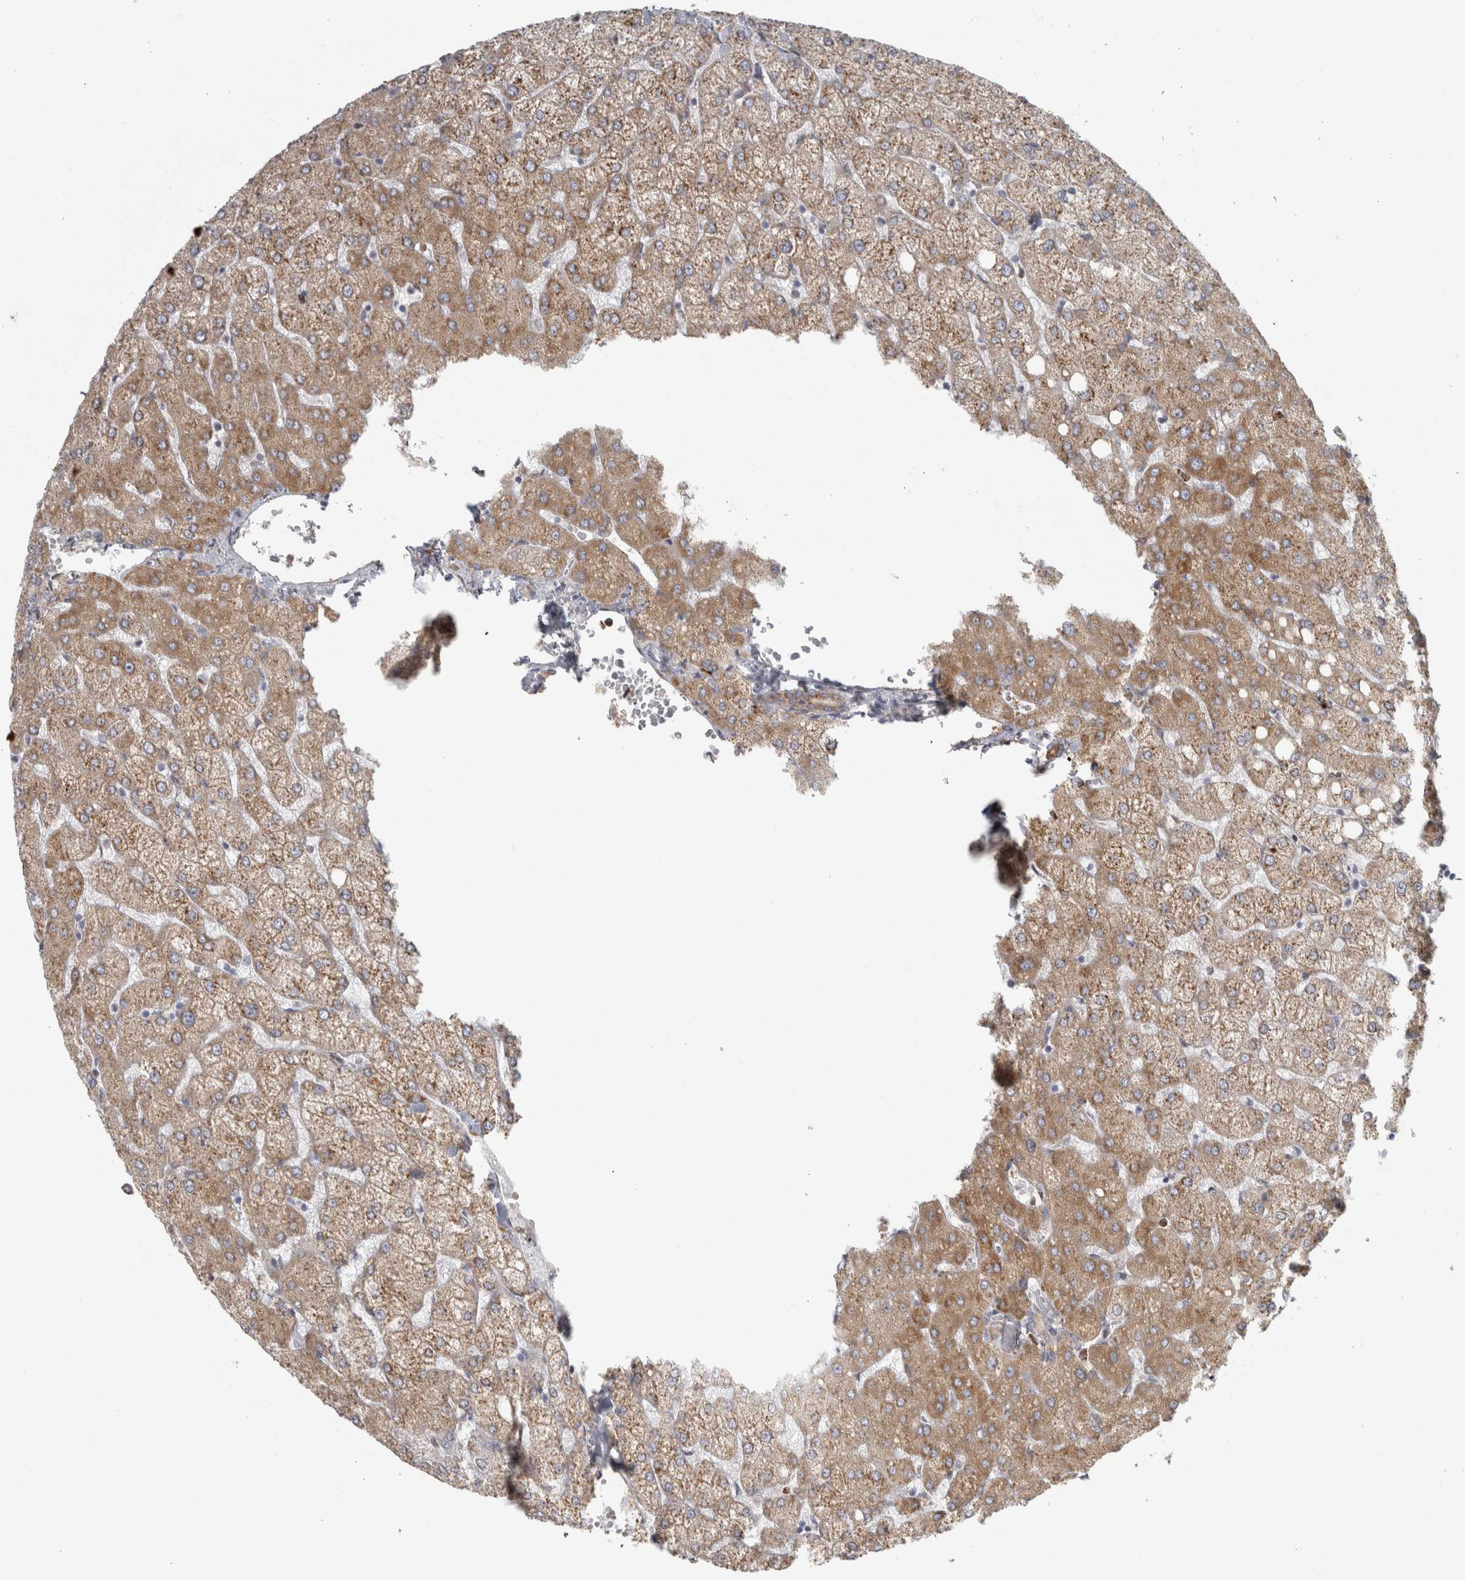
{"staining": {"intensity": "moderate", "quantity": ">75%", "location": "cytoplasmic/membranous"}, "tissue": "liver", "cell_type": "Cholangiocytes", "image_type": "normal", "snomed": [{"axis": "morphology", "description": "Normal tissue, NOS"}, {"axis": "topography", "description": "Liver"}], "caption": "The immunohistochemical stain labels moderate cytoplasmic/membranous expression in cholangiocytes of normal liver. The staining was performed using DAB (3,3'-diaminobenzidine), with brown indicating positive protein expression. Nuclei are stained blue with hematoxylin.", "gene": "OSTN", "patient": {"sex": "female", "age": 54}}